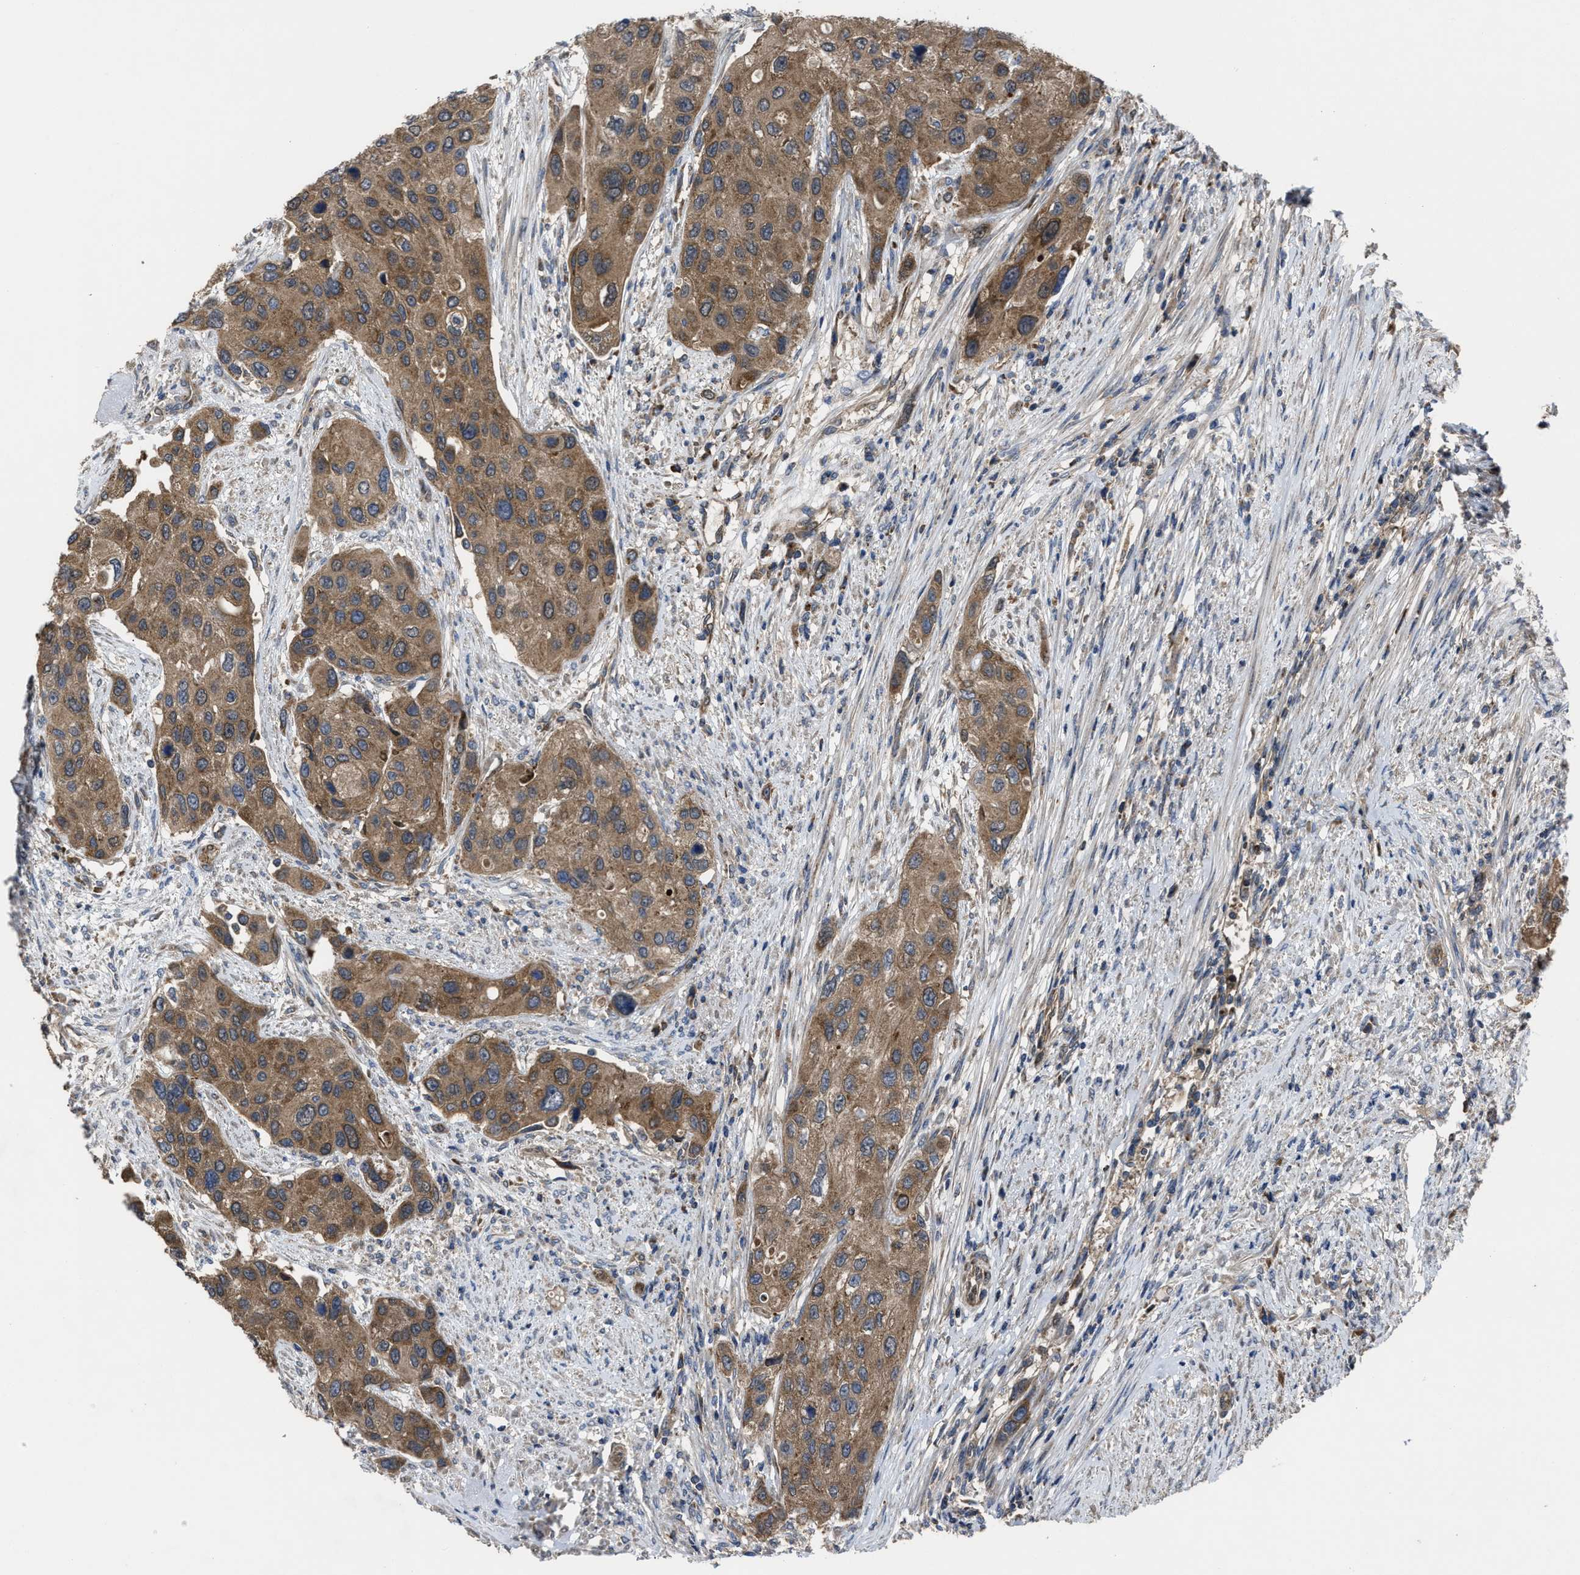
{"staining": {"intensity": "moderate", "quantity": ">75%", "location": "cytoplasmic/membranous"}, "tissue": "urothelial cancer", "cell_type": "Tumor cells", "image_type": "cancer", "snomed": [{"axis": "morphology", "description": "Urothelial carcinoma, High grade"}, {"axis": "topography", "description": "Urinary bladder"}], "caption": "Immunohistochemical staining of urothelial cancer reveals medium levels of moderate cytoplasmic/membranous staining in about >75% of tumor cells.", "gene": "PASK", "patient": {"sex": "female", "age": 56}}